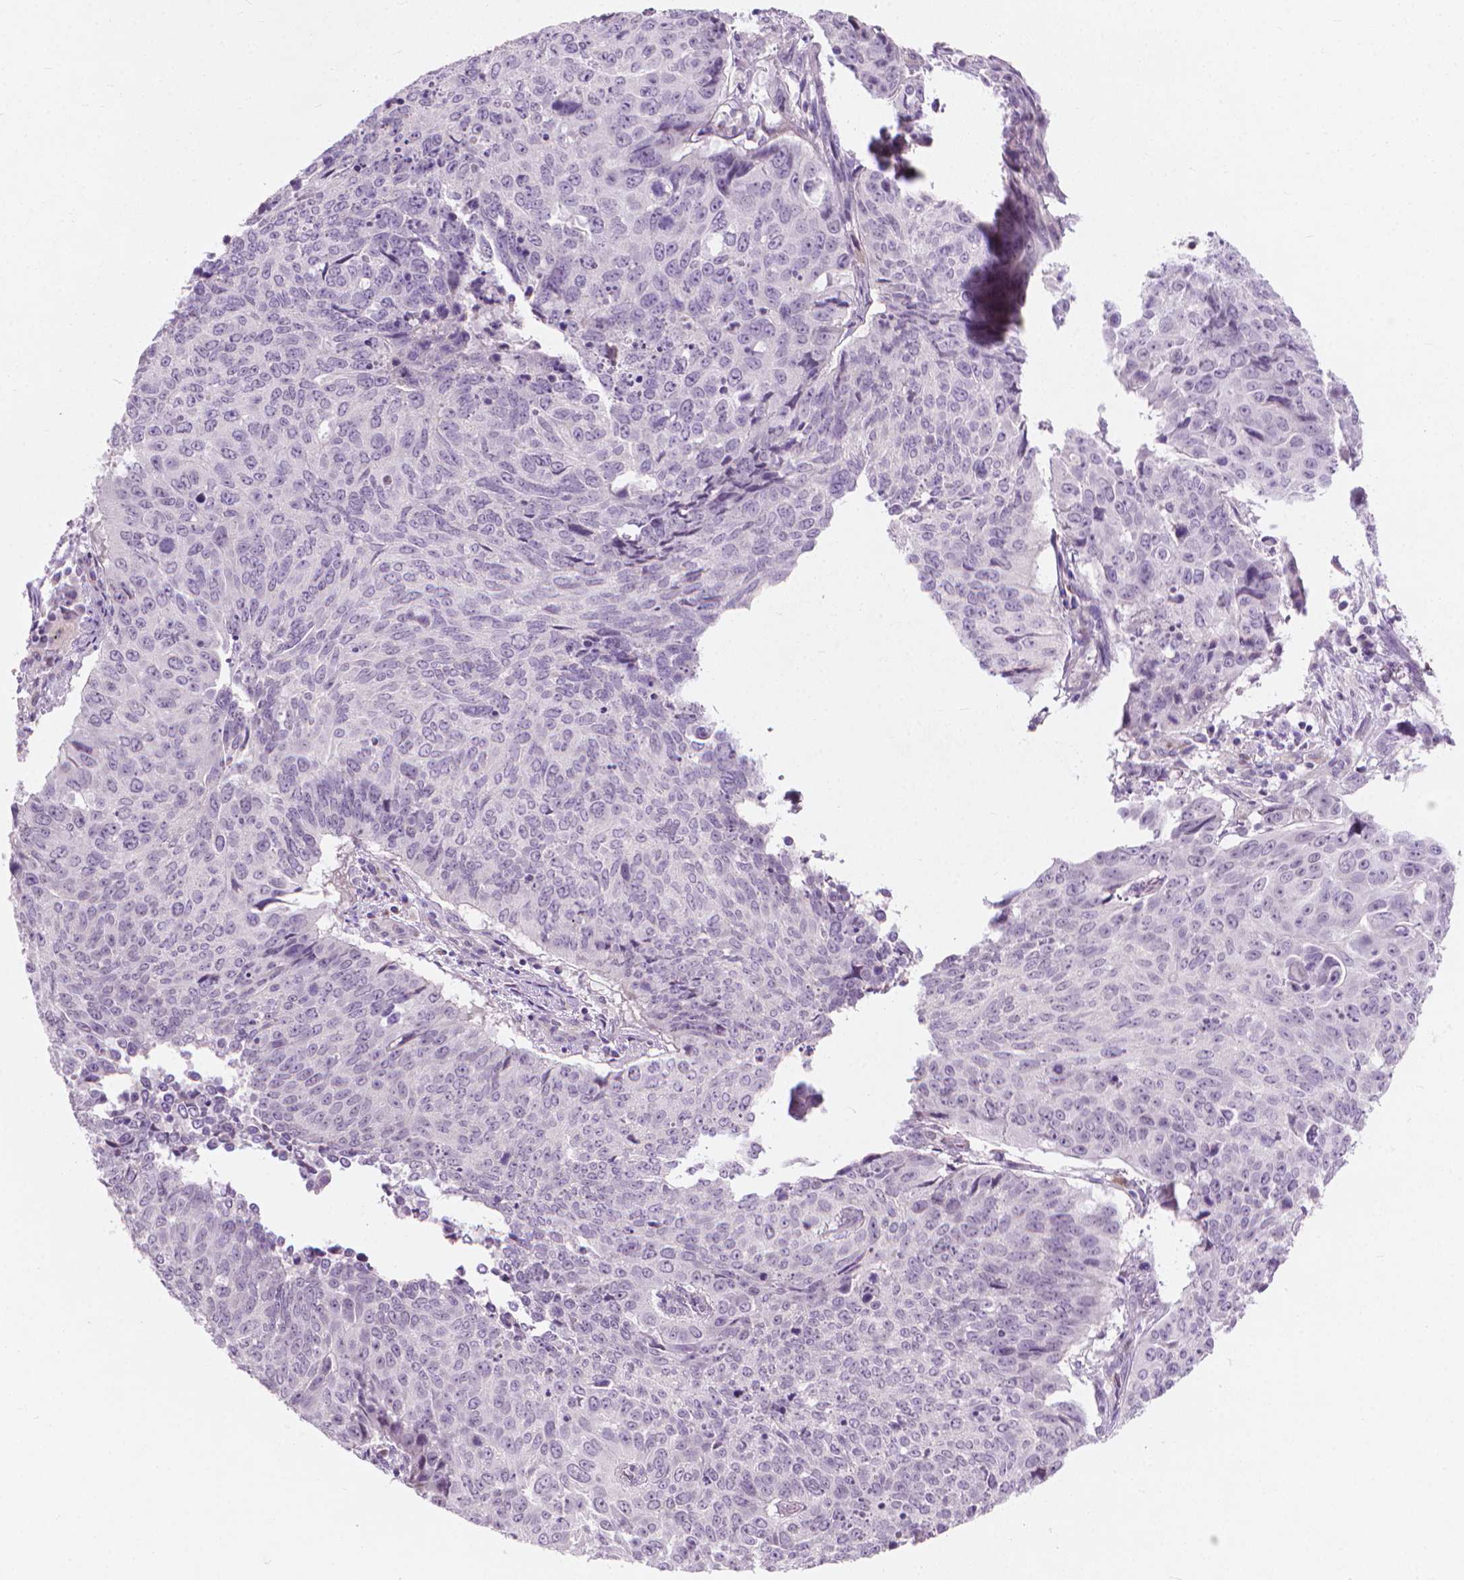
{"staining": {"intensity": "negative", "quantity": "none", "location": "none"}, "tissue": "lung cancer", "cell_type": "Tumor cells", "image_type": "cancer", "snomed": [{"axis": "morphology", "description": "Normal tissue, NOS"}, {"axis": "morphology", "description": "Squamous cell carcinoma, NOS"}, {"axis": "topography", "description": "Bronchus"}, {"axis": "topography", "description": "Lung"}], "caption": "Immunohistochemistry (IHC) micrograph of human lung squamous cell carcinoma stained for a protein (brown), which reveals no staining in tumor cells.", "gene": "KRT73", "patient": {"sex": "male", "age": 64}}